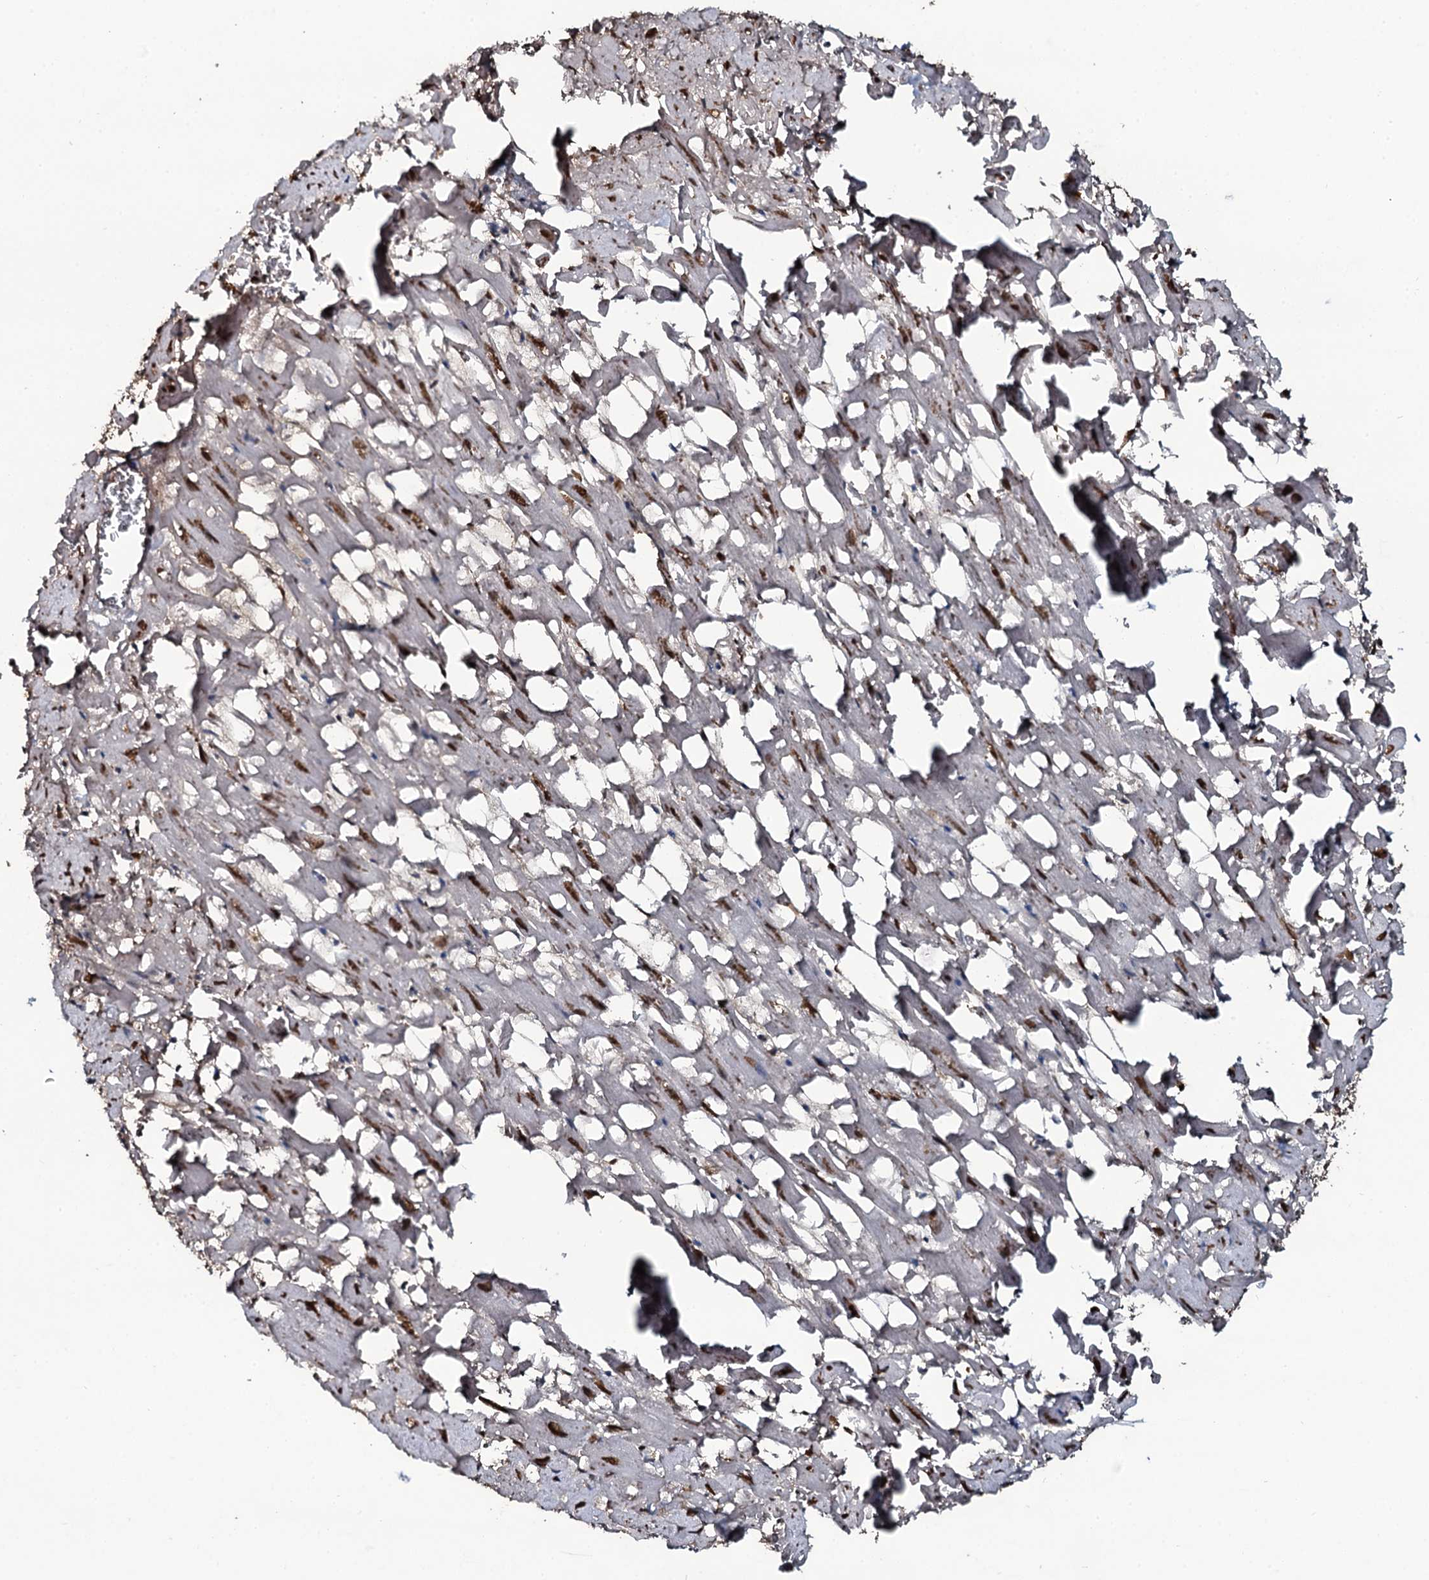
{"staining": {"intensity": "weak", "quantity": "<25%", "location": "cytoplasmic/membranous"}, "tissue": "heart muscle", "cell_type": "Cardiomyocytes", "image_type": "normal", "snomed": [{"axis": "morphology", "description": "Normal tissue, NOS"}, {"axis": "topography", "description": "Heart"}], "caption": "DAB (3,3'-diaminobenzidine) immunohistochemical staining of unremarkable human heart muscle demonstrates no significant expression in cardiomyocytes. (DAB IHC visualized using brightfield microscopy, high magnification).", "gene": "EDN1", "patient": {"sex": "female", "age": 64}}